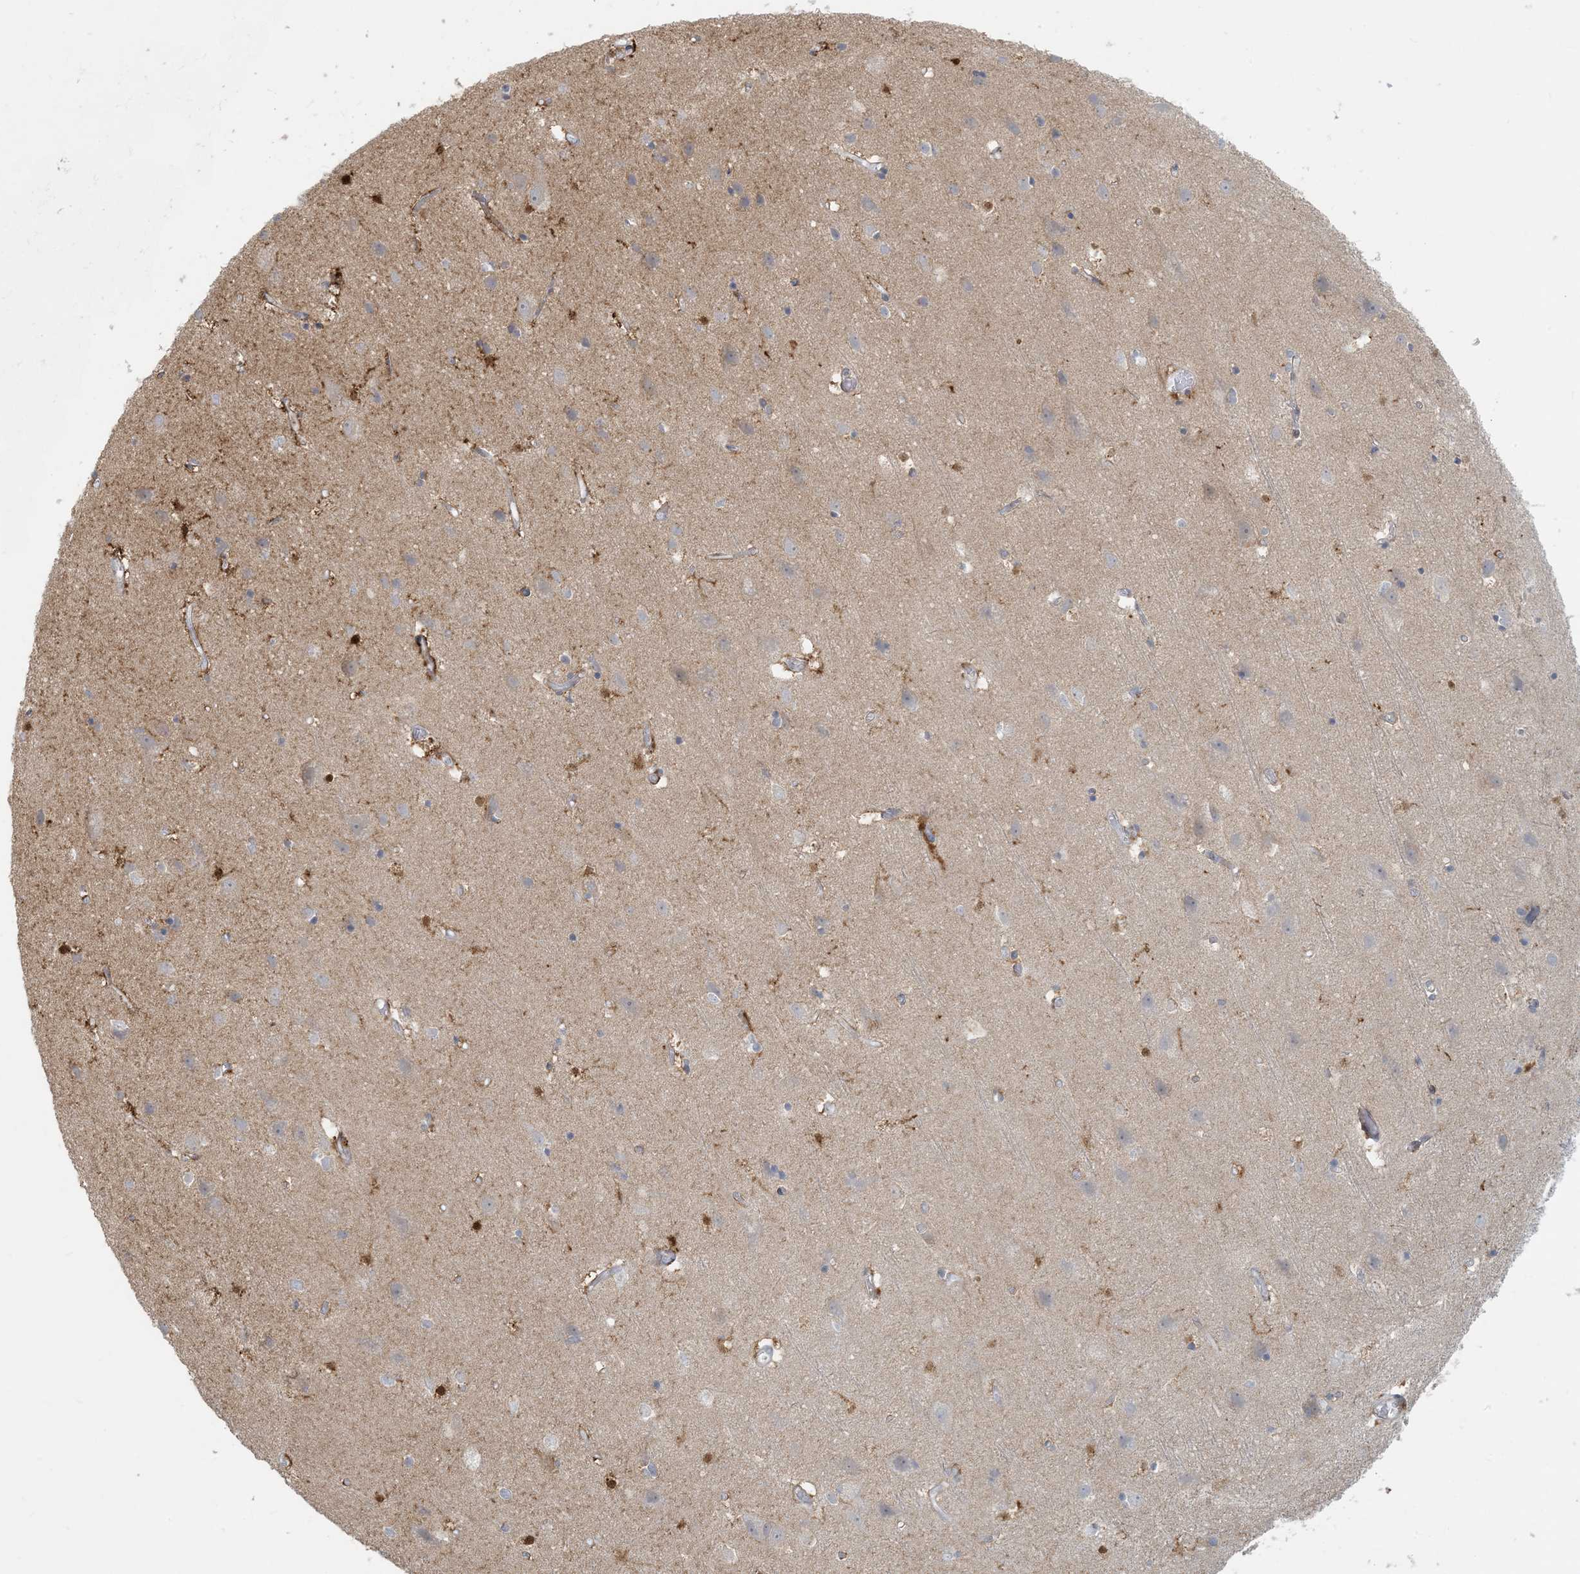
{"staining": {"intensity": "negative", "quantity": "none", "location": "none"}, "tissue": "cerebral cortex", "cell_type": "Endothelial cells", "image_type": "normal", "snomed": [{"axis": "morphology", "description": "Normal tissue, NOS"}, {"axis": "topography", "description": "Cerebral cortex"}], "caption": "Immunohistochemistry photomicrograph of benign cerebral cortex: cerebral cortex stained with DAB (3,3'-diaminobenzidine) displays no significant protein positivity in endothelial cells.", "gene": "BCORL1", "patient": {"sex": "male", "age": 54}}